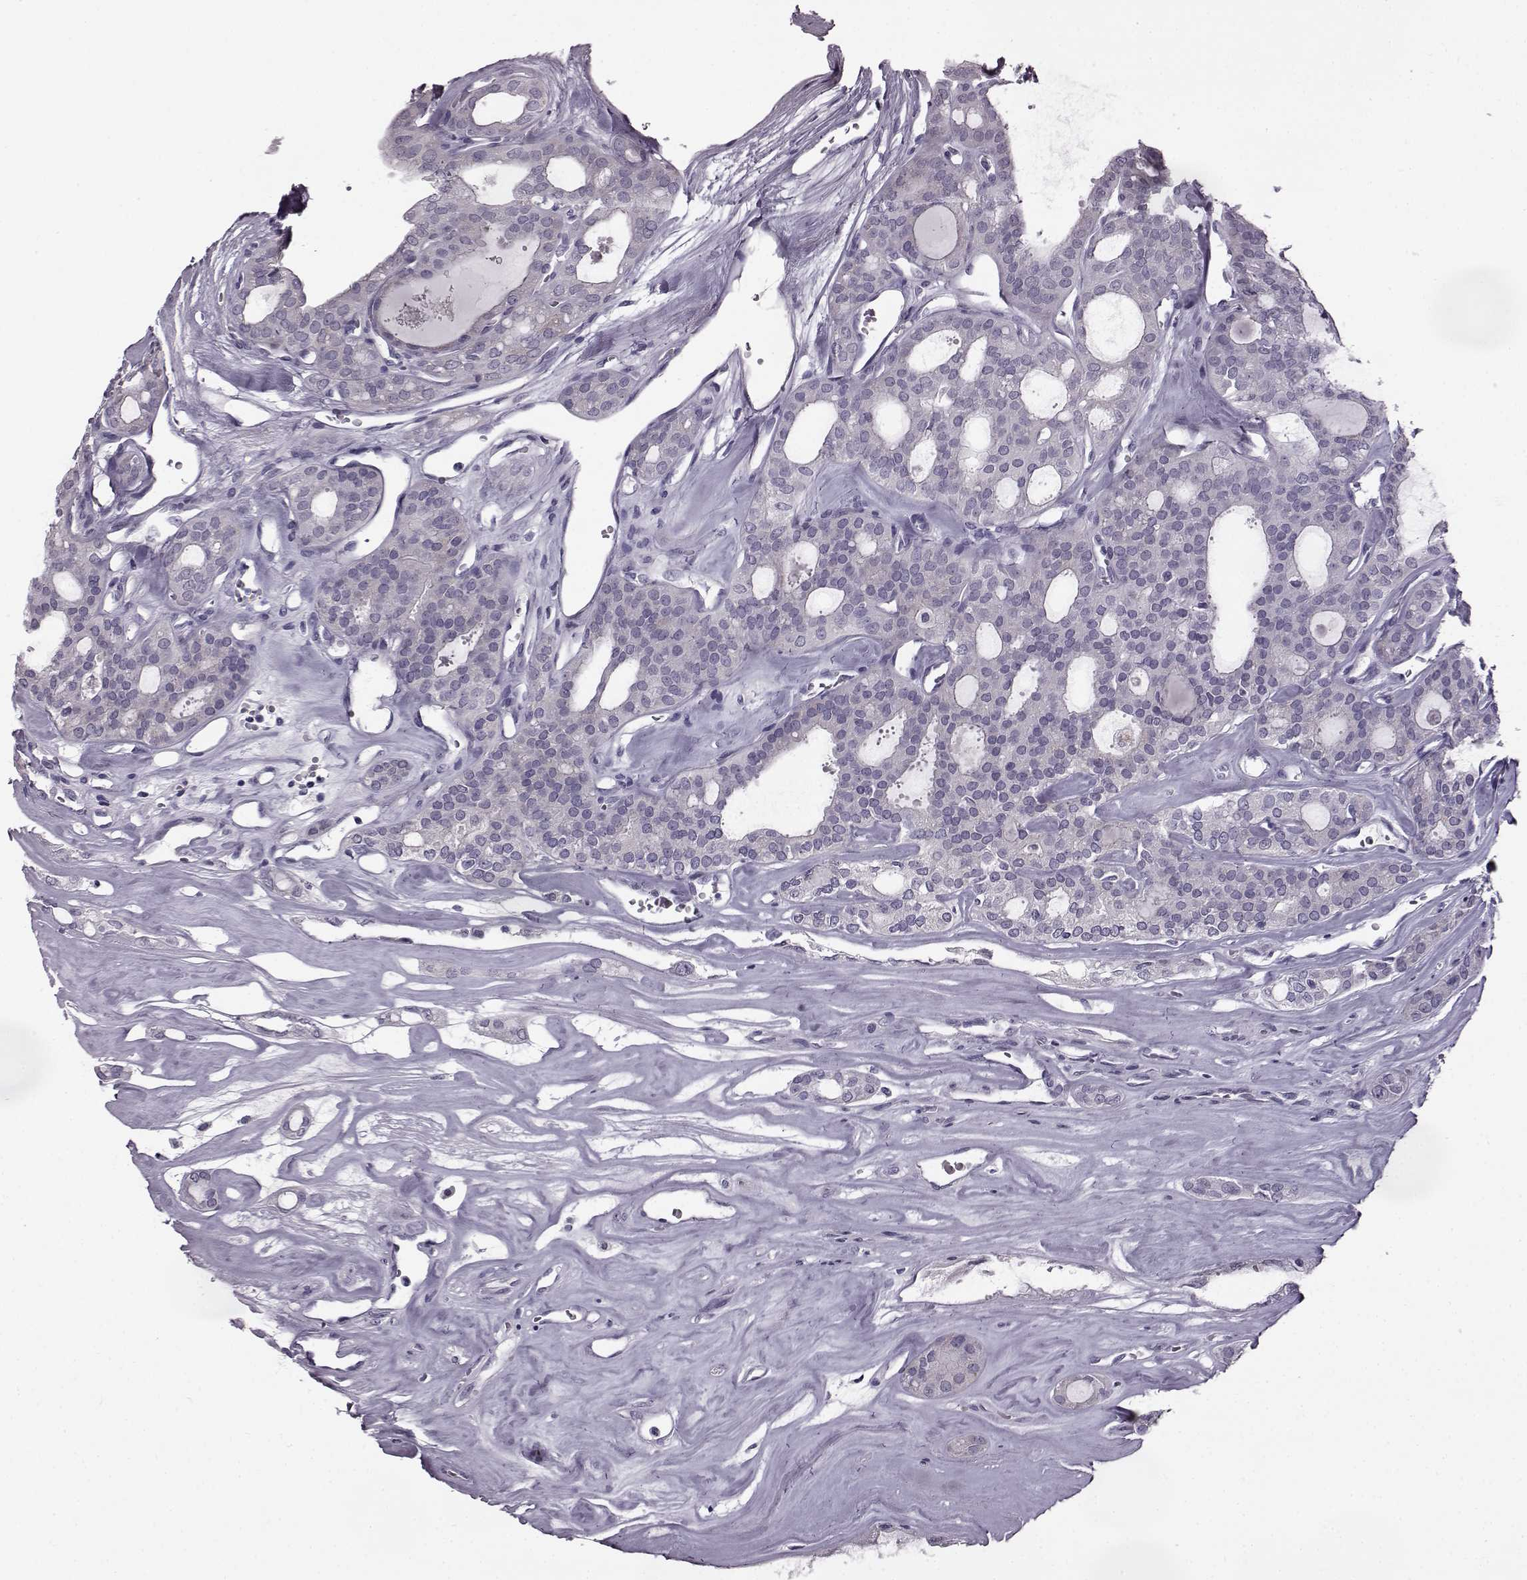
{"staining": {"intensity": "negative", "quantity": "none", "location": "none"}, "tissue": "thyroid cancer", "cell_type": "Tumor cells", "image_type": "cancer", "snomed": [{"axis": "morphology", "description": "Follicular adenoma carcinoma, NOS"}, {"axis": "topography", "description": "Thyroid gland"}], "caption": "Immunohistochemistry of human thyroid cancer demonstrates no expression in tumor cells.", "gene": "ODAD4", "patient": {"sex": "male", "age": 75}}